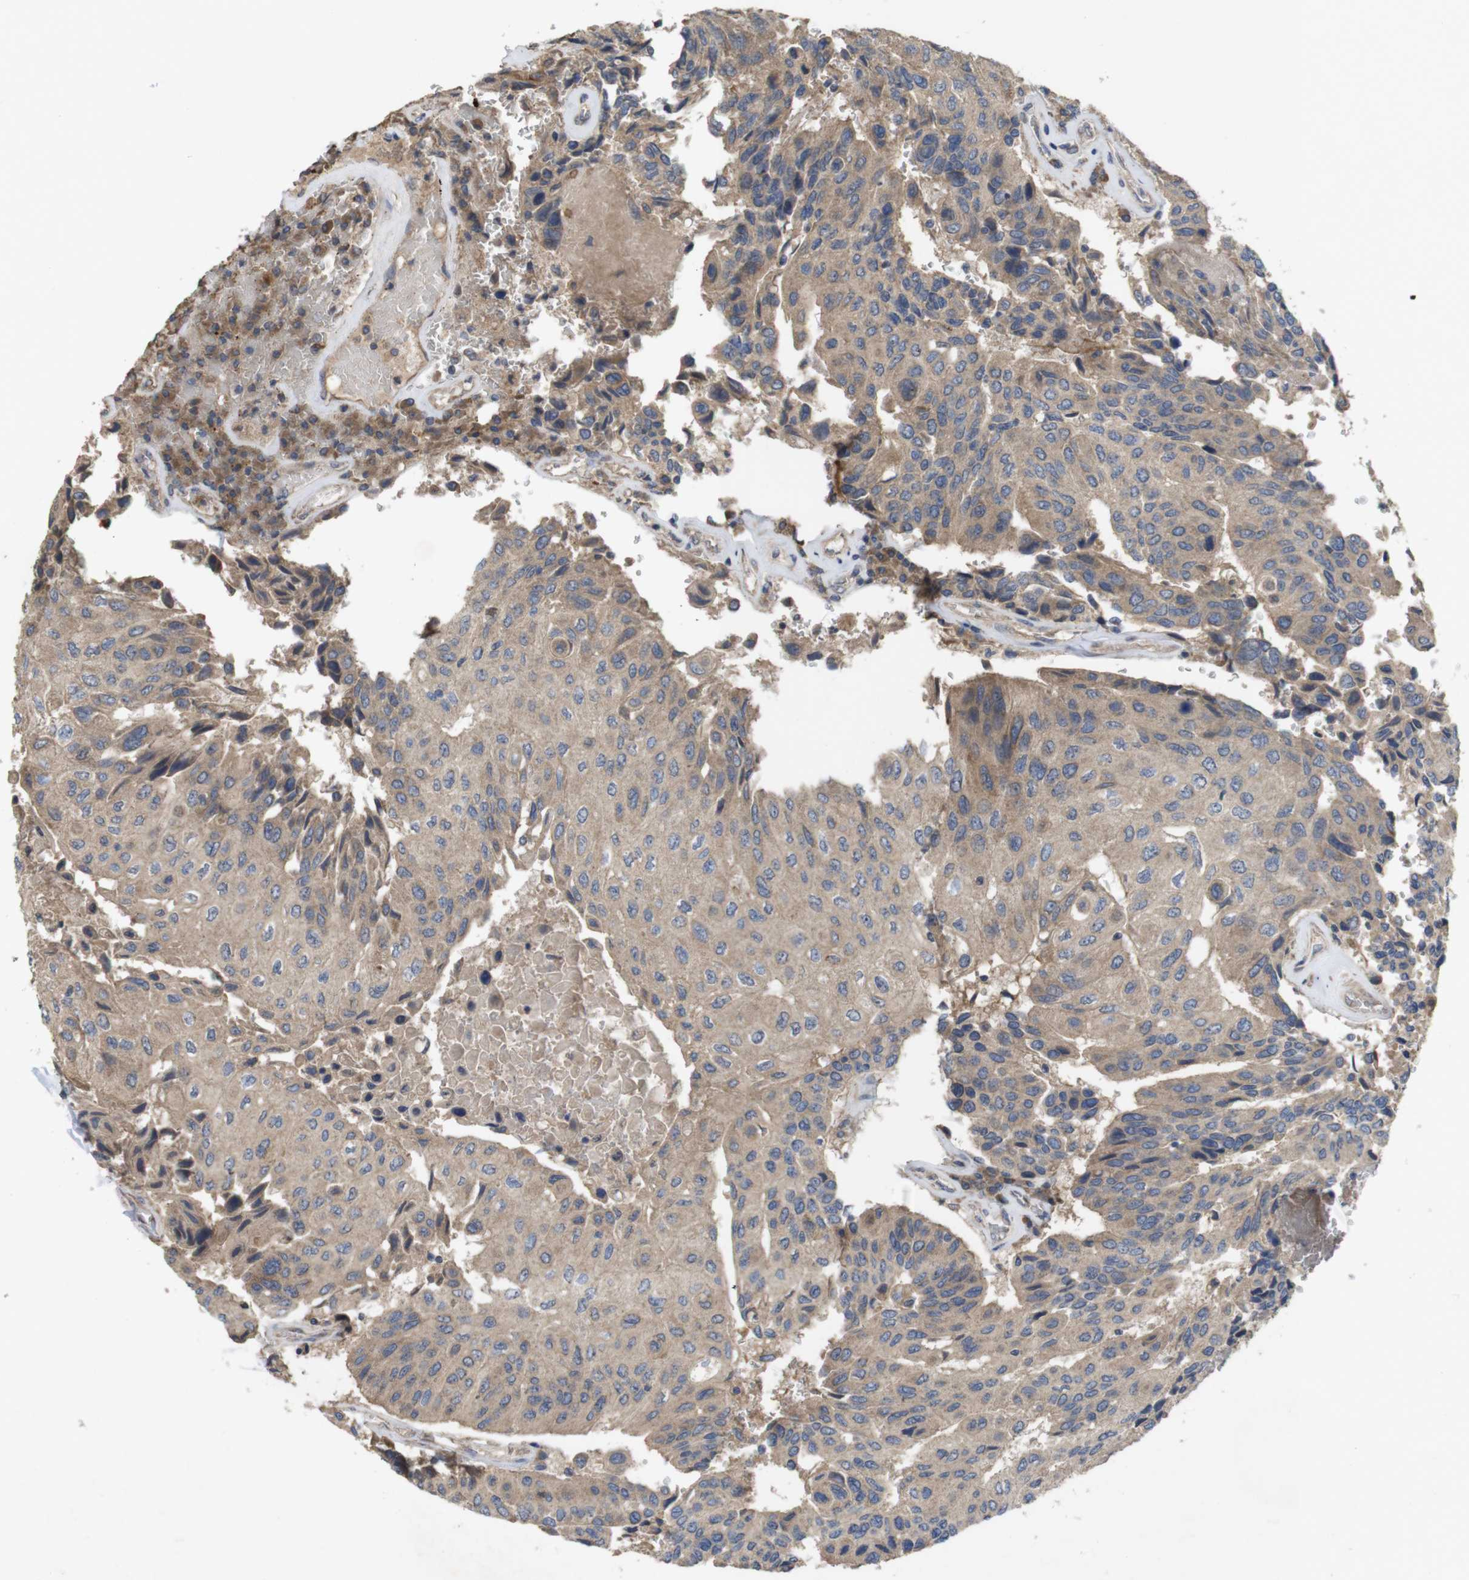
{"staining": {"intensity": "moderate", "quantity": ">75%", "location": "cytoplasmic/membranous"}, "tissue": "urothelial cancer", "cell_type": "Tumor cells", "image_type": "cancer", "snomed": [{"axis": "morphology", "description": "Urothelial carcinoma, High grade"}, {"axis": "topography", "description": "Urinary bladder"}], "caption": "A brown stain shows moderate cytoplasmic/membranous expression of a protein in urothelial cancer tumor cells. Immunohistochemistry (ihc) stains the protein of interest in brown and the nuclei are stained blue.", "gene": "KCNS3", "patient": {"sex": "female", "age": 85}}